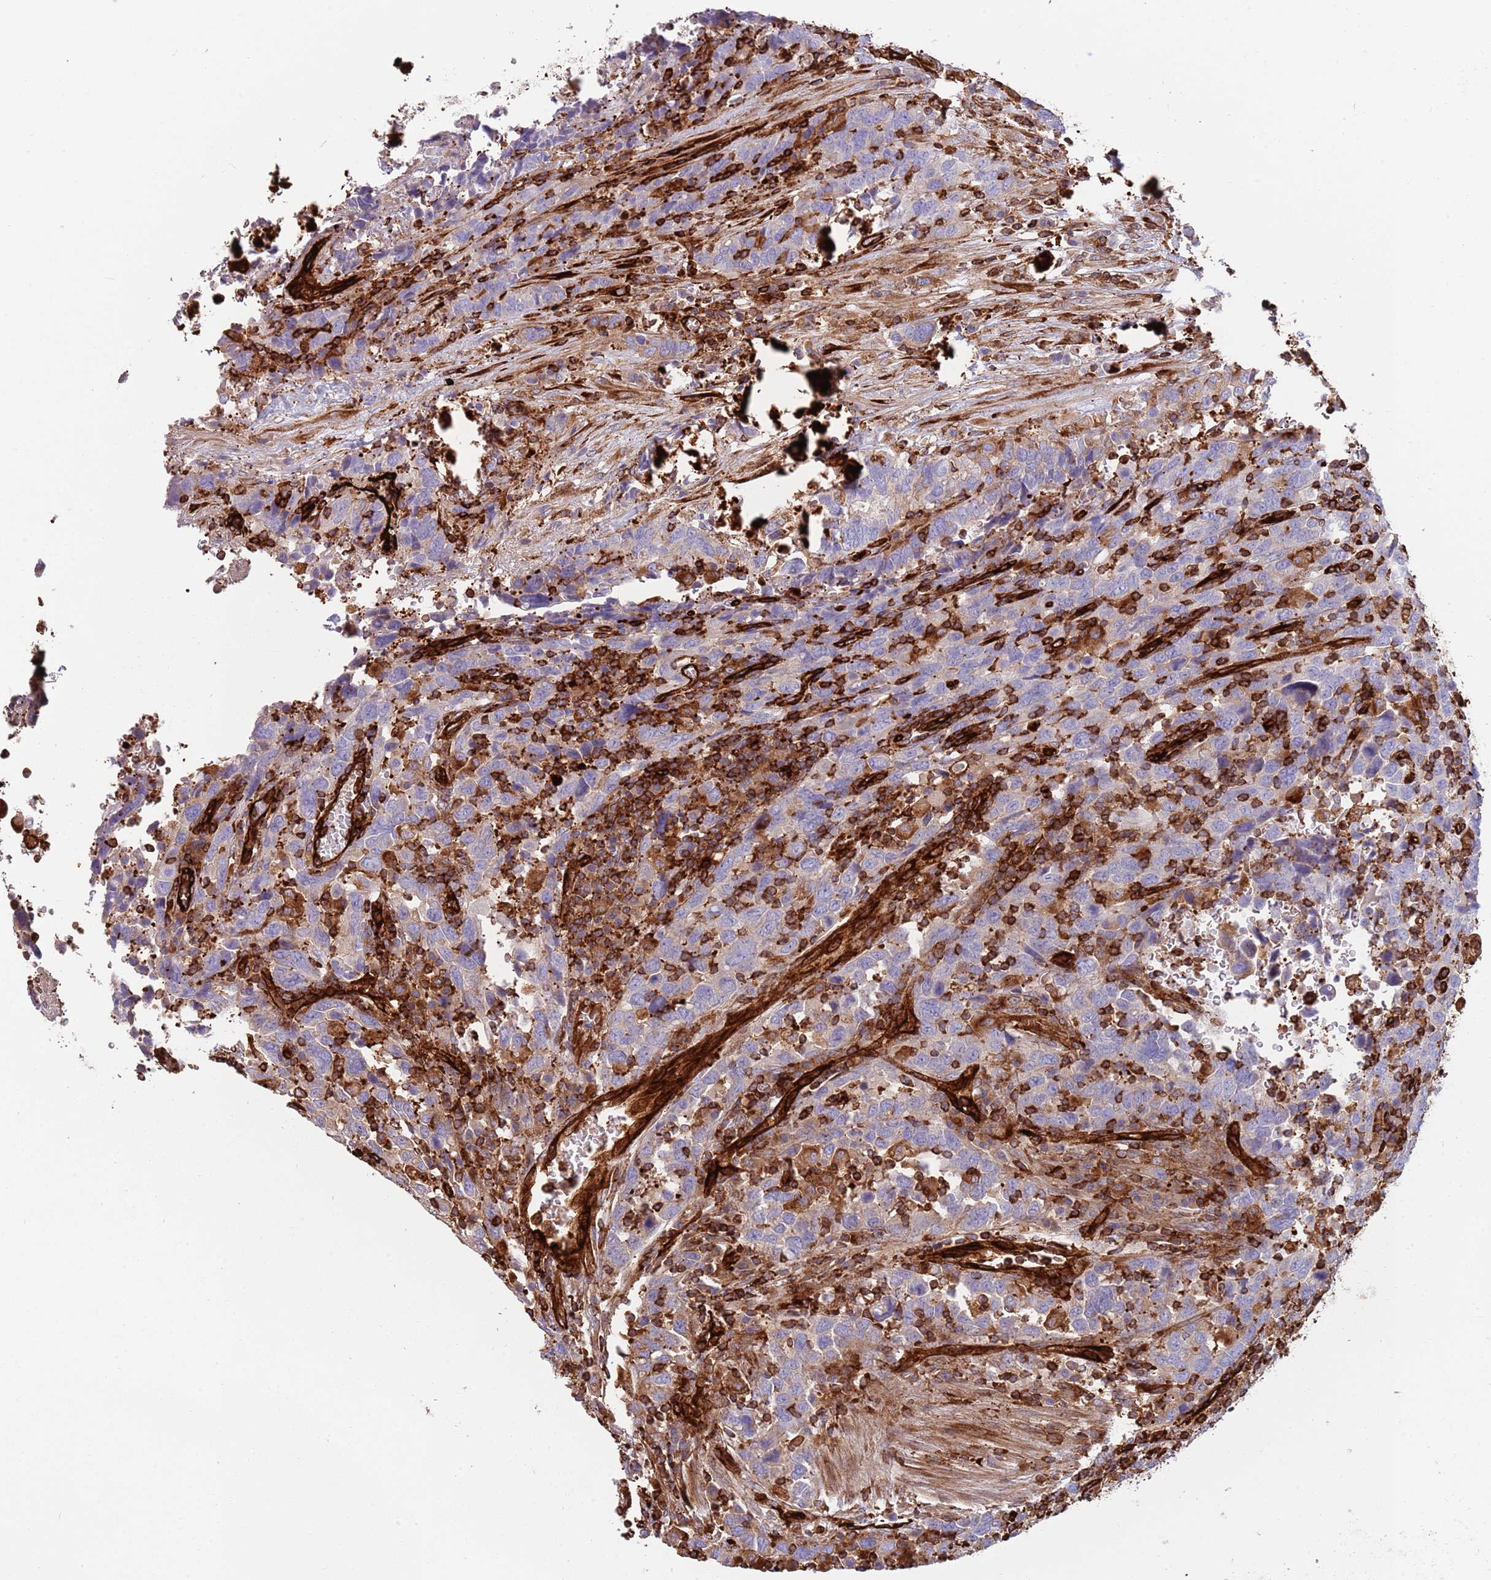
{"staining": {"intensity": "negative", "quantity": "none", "location": "none"}, "tissue": "urothelial cancer", "cell_type": "Tumor cells", "image_type": "cancer", "snomed": [{"axis": "morphology", "description": "Urothelial carcinoma, High grade"}, {"axis": "topography", "description": "Urinary bladder"}], "caption": "The IHC photomicrograph has no significant staining in tumor cells of urothelial cancer tissue.", "gene": "KBTBD7", "patient": {"sex": "male", "age": 61}}